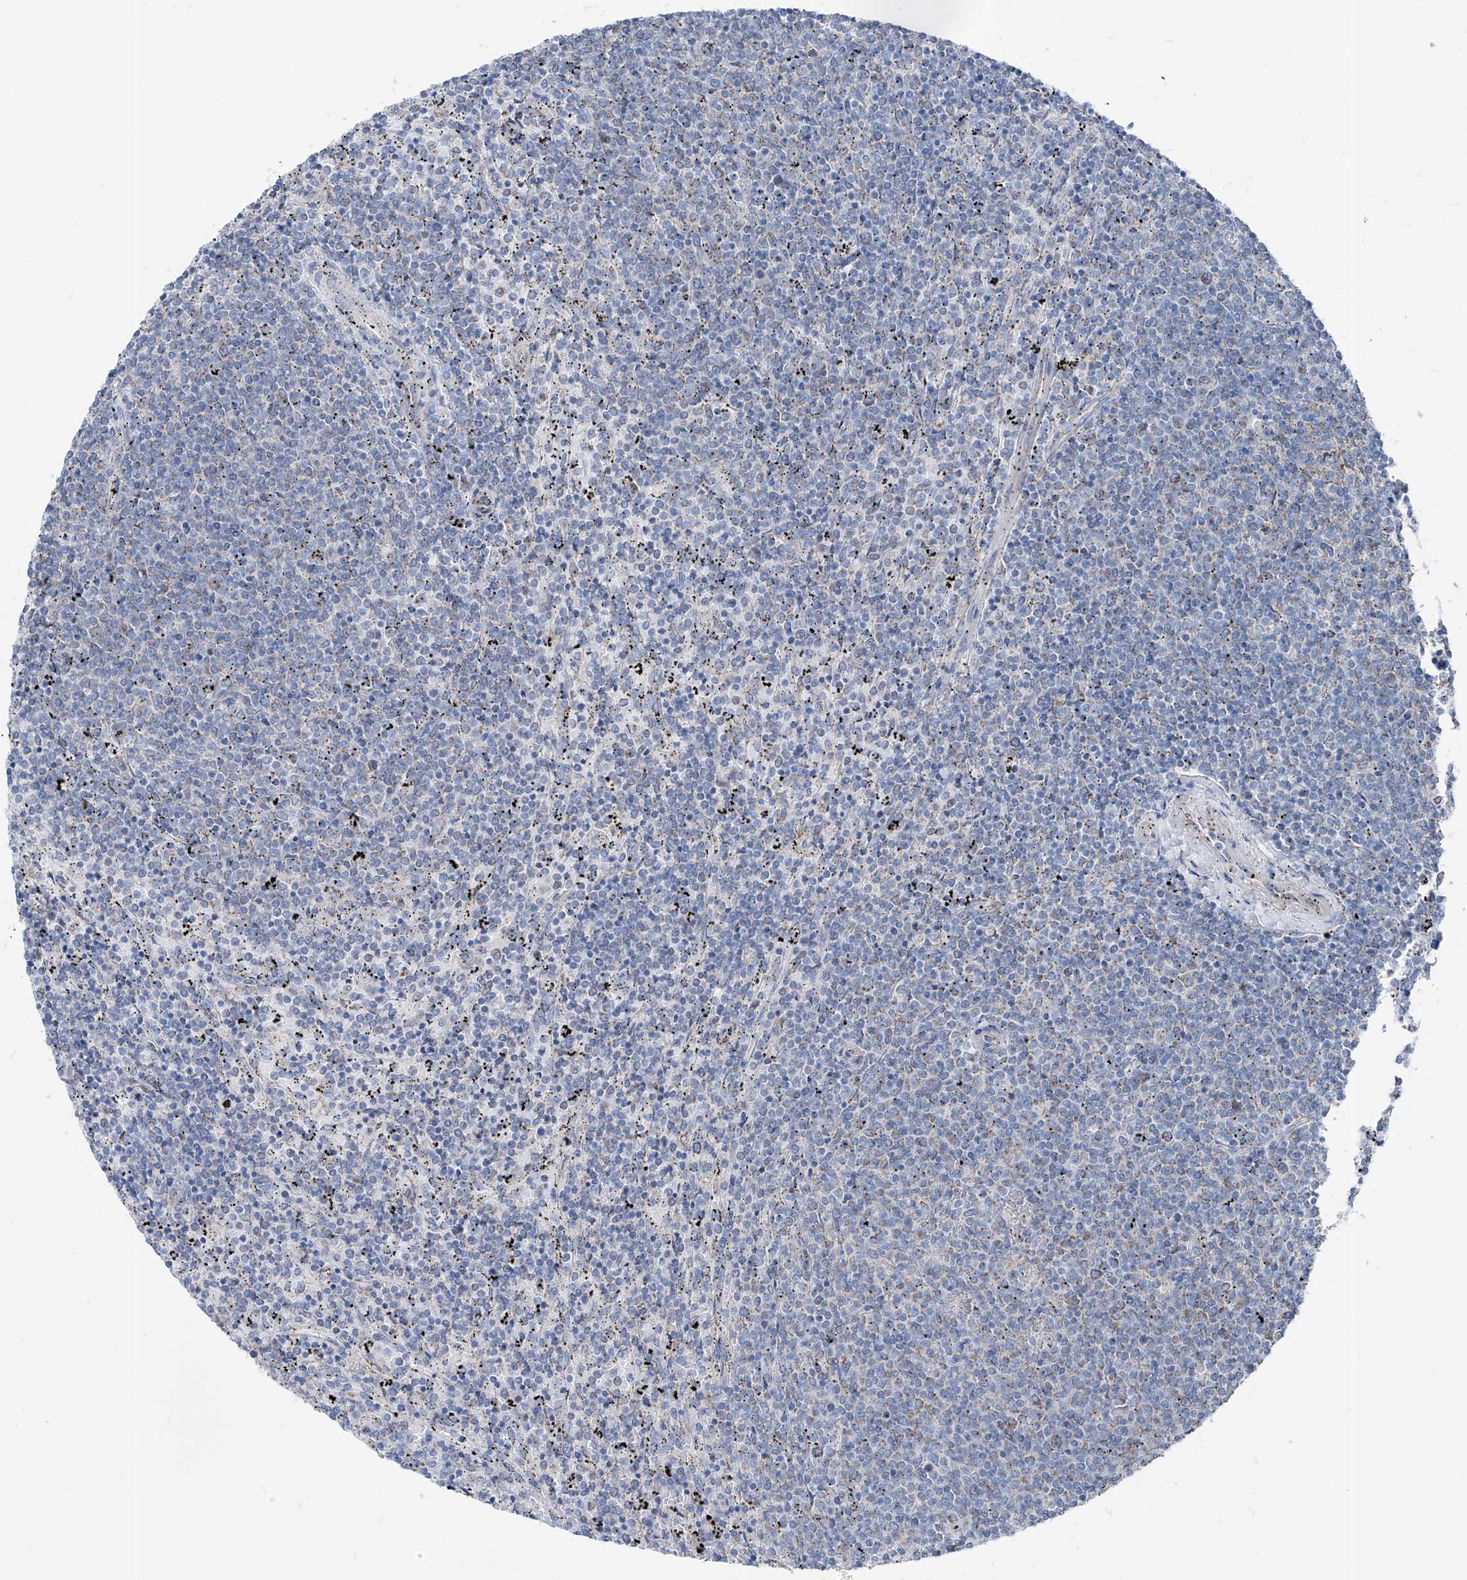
{"staining": {"intensity": "negative", "quantity": "none", "location": "none"}, "tissue": "lymphoma", "cell_type": "Tumor cells", "image_type": "cancer", "snomed": [{"axis": "morphology", "description": "Malignant lymphoma, non-Hodgkin's type, Low grade"}, {"axis": "topography", "description": "Spleen"}], "caption": "Low-grade malignant lymphoma, non-Hodgkin's type was stained to show a protein in brown. There is no significant positivity in tumor cells.", "gene": "AGPS", "patient": {"sex": "female", "age": 50}}